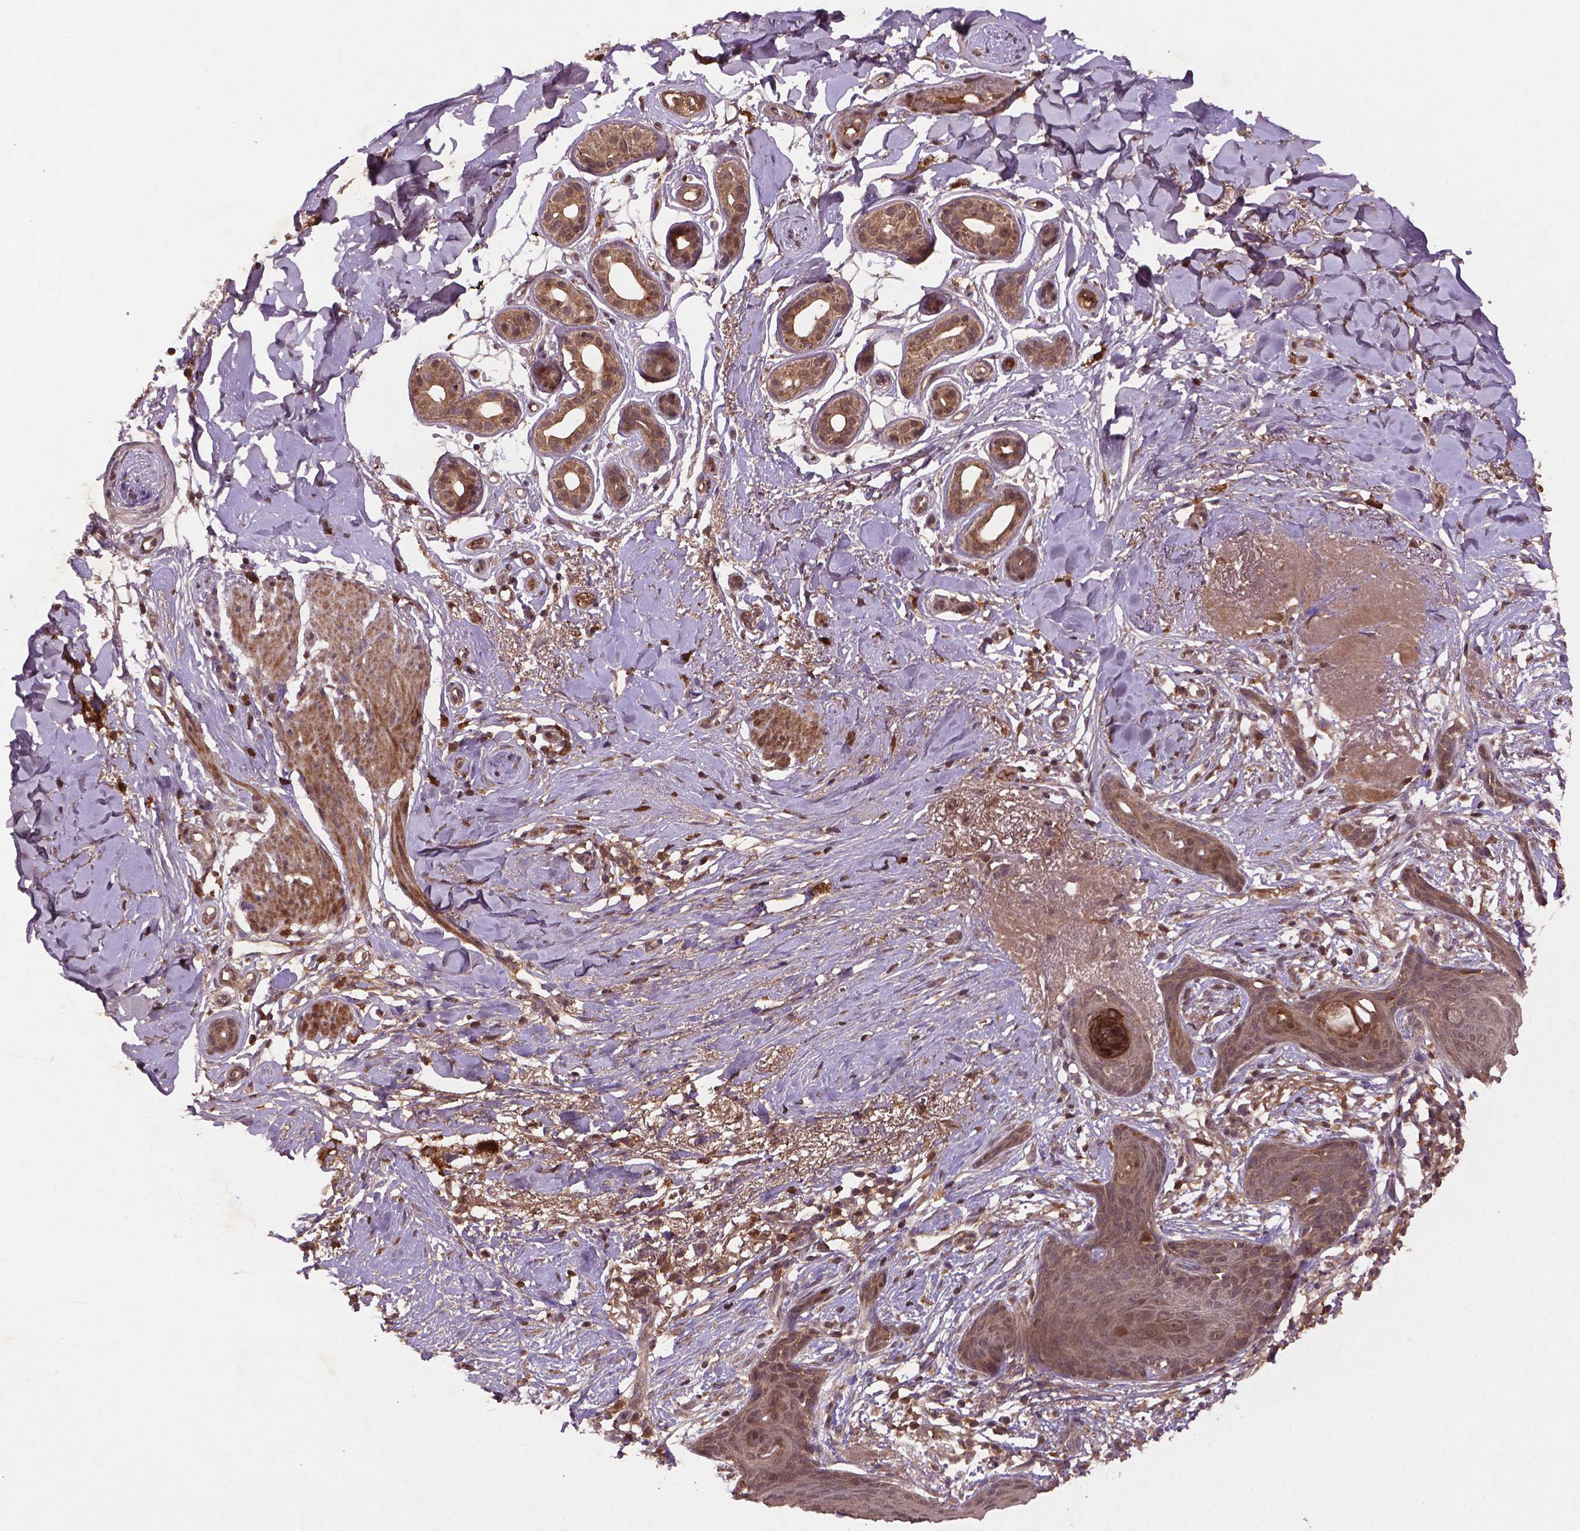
{"staining": {"intensity": "weak", "quantity": ">75%", "location": "cytoplasmic/membranous,nuclear"}, "tissue": "skin cancer", "cell_type": "Tumor cells", "image_type": "cancer", "snomed": [{"axis": "morphology", "description": "Normal tissue, NOS"}, {"axis": "morphology", "description": "Basal cell carcinoma"}, {"axis": "topography", "description": "Skin"}], "caption": "High-magnification brightfield microscopy of skin cancer (basal cell carcinoma) stained with DAB (brown) and counterstained with hematoxylin (blue). tumor cells exhibit weak cytoplasmic/membranous and nuclear positivity is present in about>75% of cells. (Stains: DAB (3,3'-diaminobenzidine) in brown, nuclei in blue, Microscopy: brightfield microscopy at high magnification).", "gene": "NIPAL2", "patient": {"sex": "male", "age": 84}}